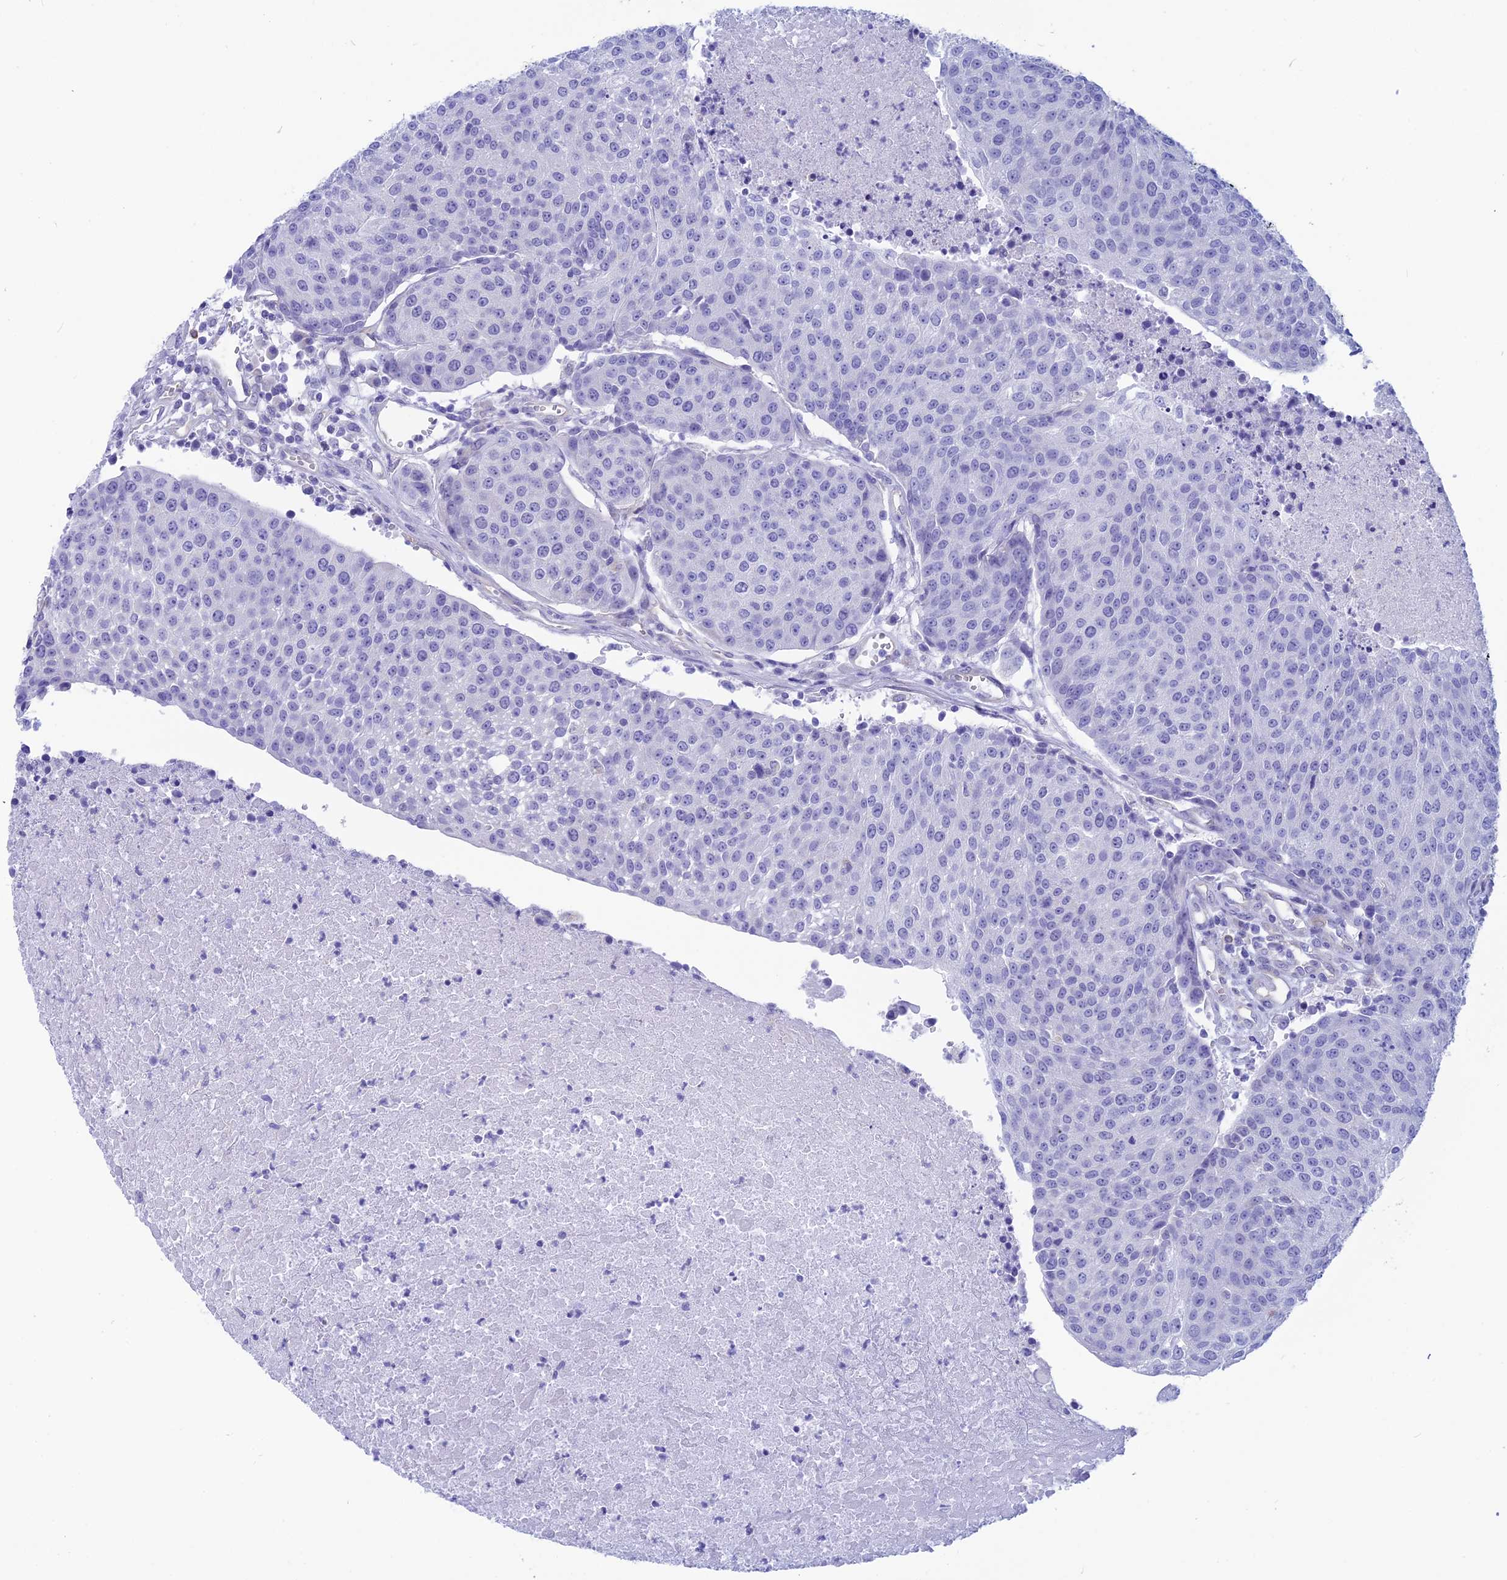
{"staining": {"intensity": "negative", "quantity": "none", "location": "none"}, "tissue": "urothelial cancer", "cell_type": "Tumor cells", "image_type": "cancer", "snomed": [{"axis": "morphology", "description": "Urothelial carcinoma, High grade"}, {"axis": "topography", "description": "Urinary bladder"}], "caption": "DAB immunohistochemical staining of high-grade urothelial carcinoma demonstrates no significant positivity in tumor cells. (DAB (3,3'-diaminobenzidine) immunohistochemistry with hematoxylin counter stain).", "gene": "GNGT2", "patient": {"sex": "female", "age": 85}}